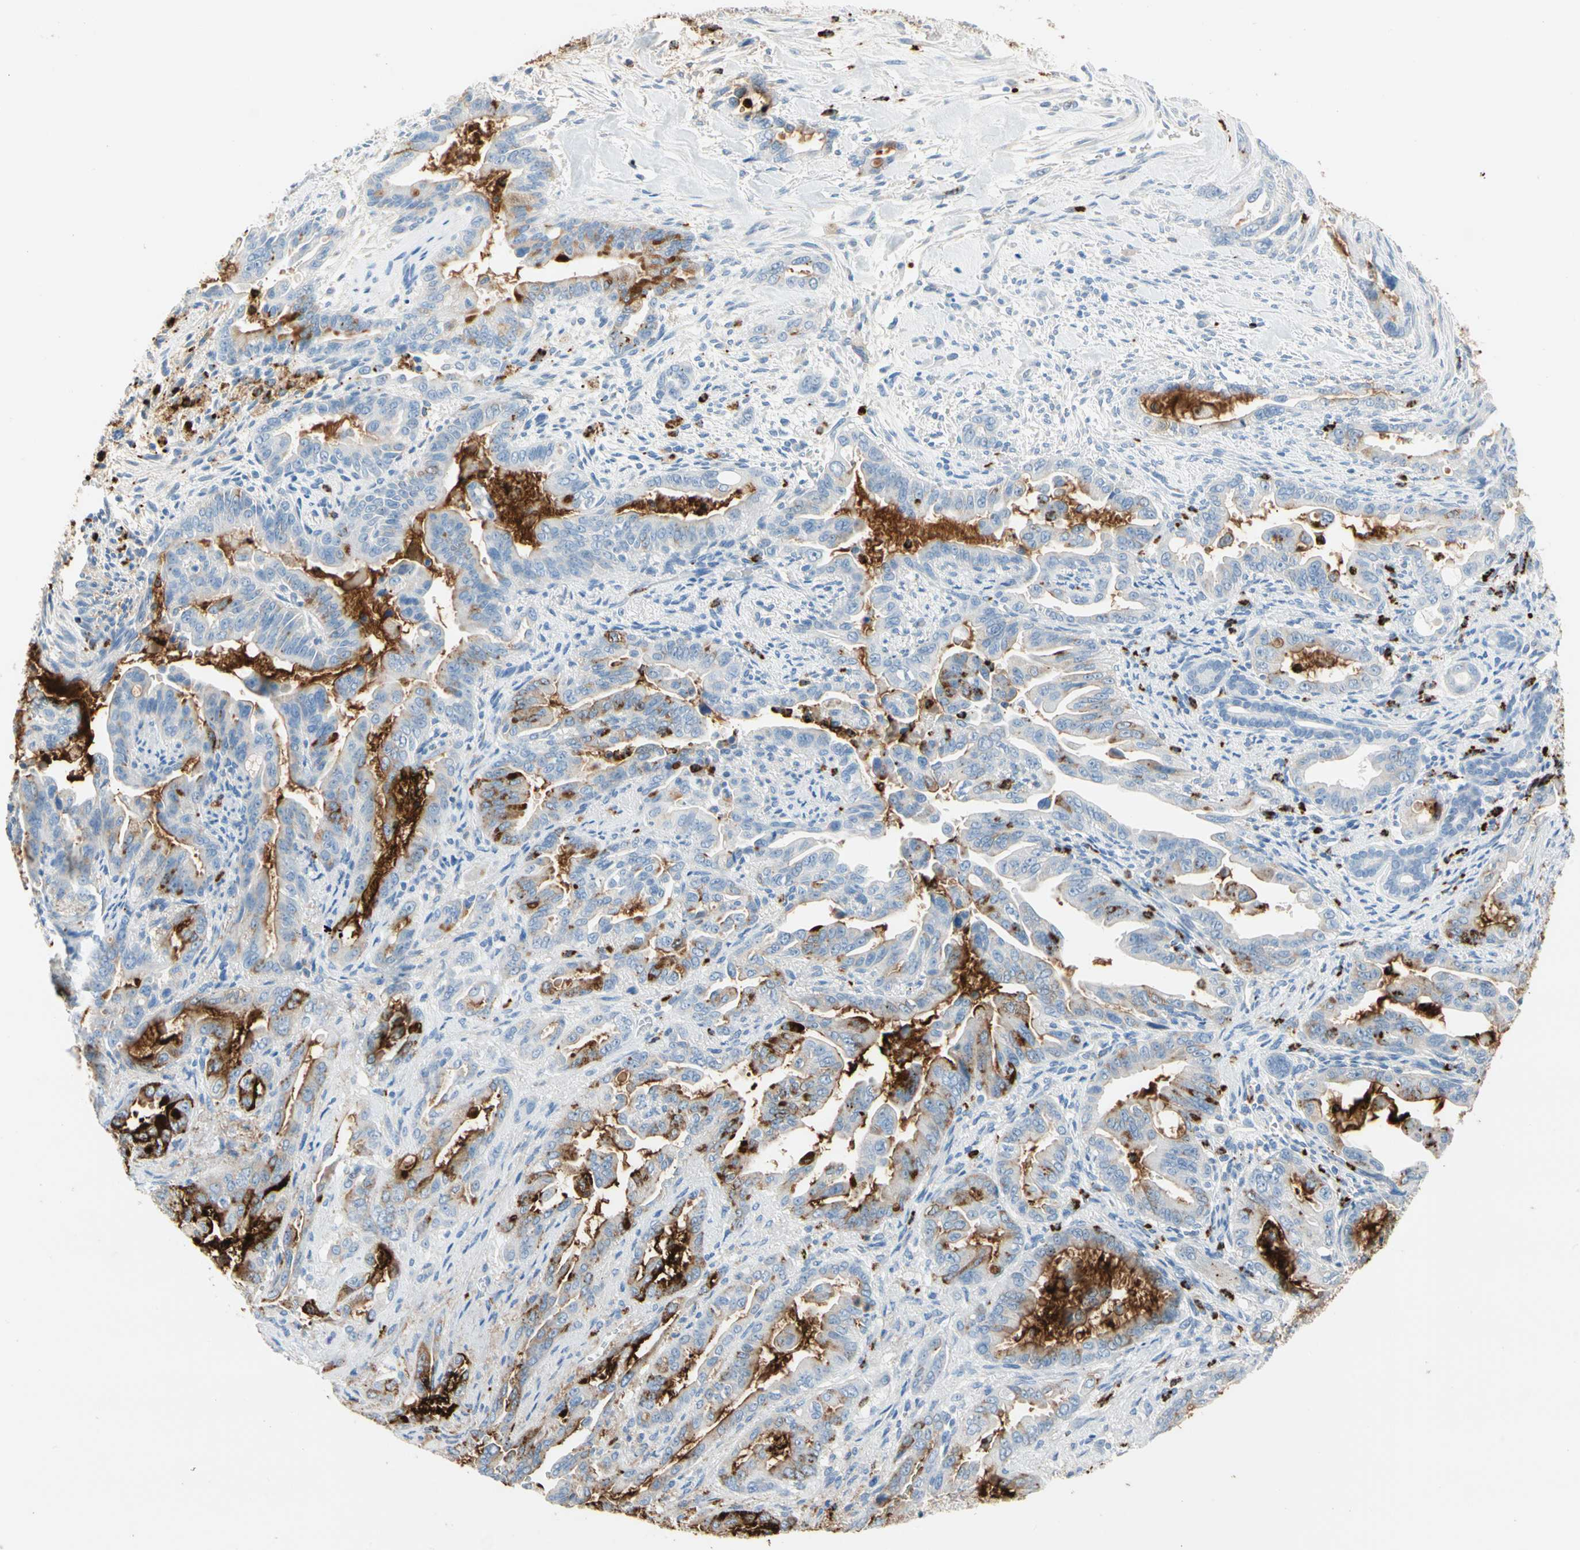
{"staining": {"intensity": "strong", "quantity": "25%-75%", "location": "cytoplasmic/membranous"}, "tissue": "pancreatic cancer", "cell_type": "Tumor cells", "image_type": "cancer", "snomed": [{"axis": "morphology", "description": "Adenocarcinoma, NOS"}, {"axis": "topography", "description": "Pancreas"}], "caption": "Tumor cells exhibit high levels of strong cytoplasmic/membranous staining in about 25%-75% of cells in human pancreatic cancer (adenocarcinoma). The staining was performed using DAB, with brown indicating positive protein expression. Nuclei are stained blue with hematoxylin.", "gene": "CLEC4A", "patient": {"sex": "male", "age": 70}}